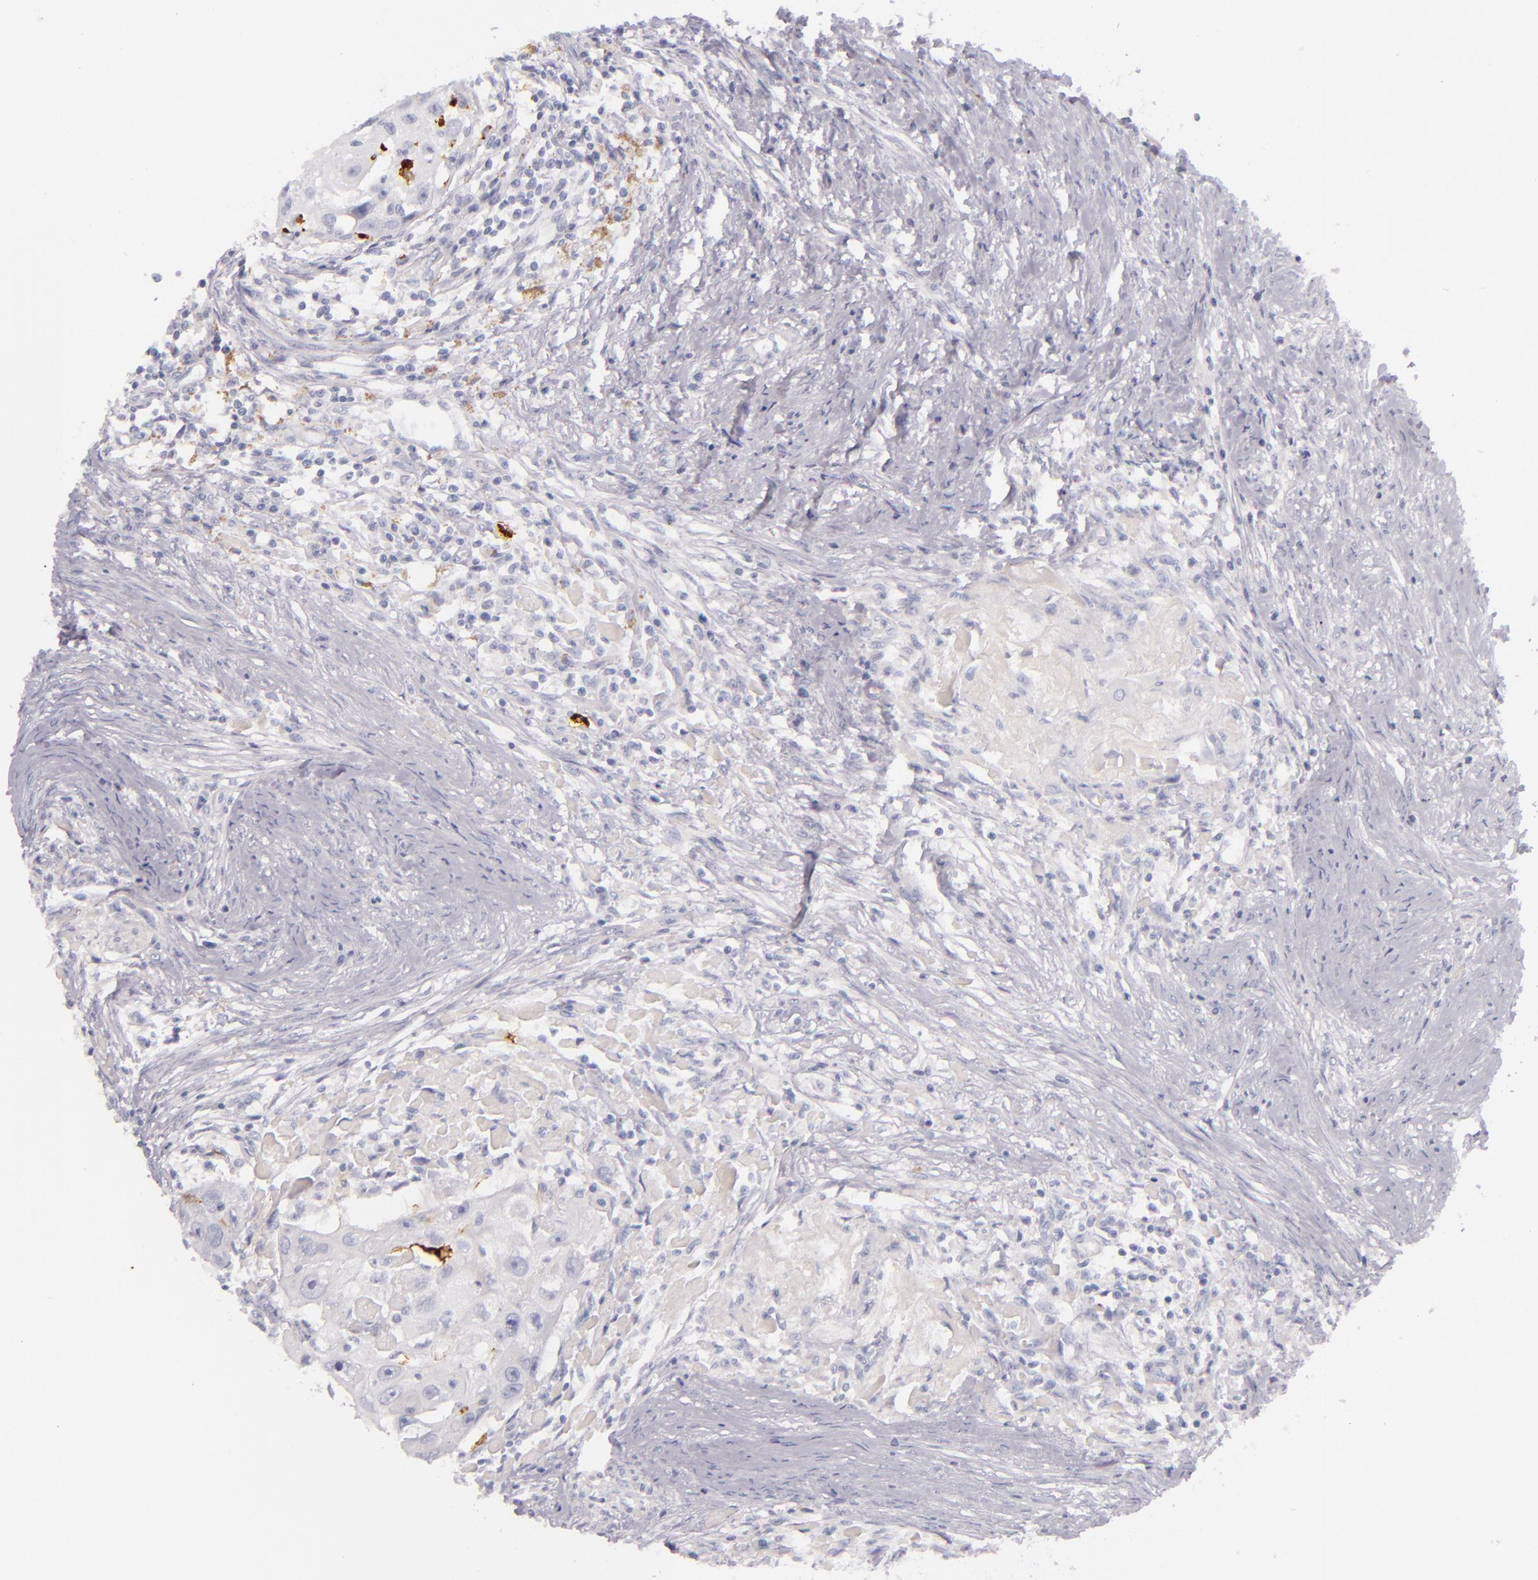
{"staining": {"intensity": "negative", "quantity": "none", "location": "none"}, "tissue": "head and neck cancer", "cell_type": "Tumor cells", "image_type": "cancer", "snomed": [{"axis": "morphology", "description": "Squamous cell carcinoma, NOS"}, {"axis": "topography", "description": "Head-Neck"}], "caption": "Immunohistochemical staining of head and neck cancer reveals no significant positivity in tumor cells.", "gene": "CD207", "patient": {"sex": "male", "age": 64}}